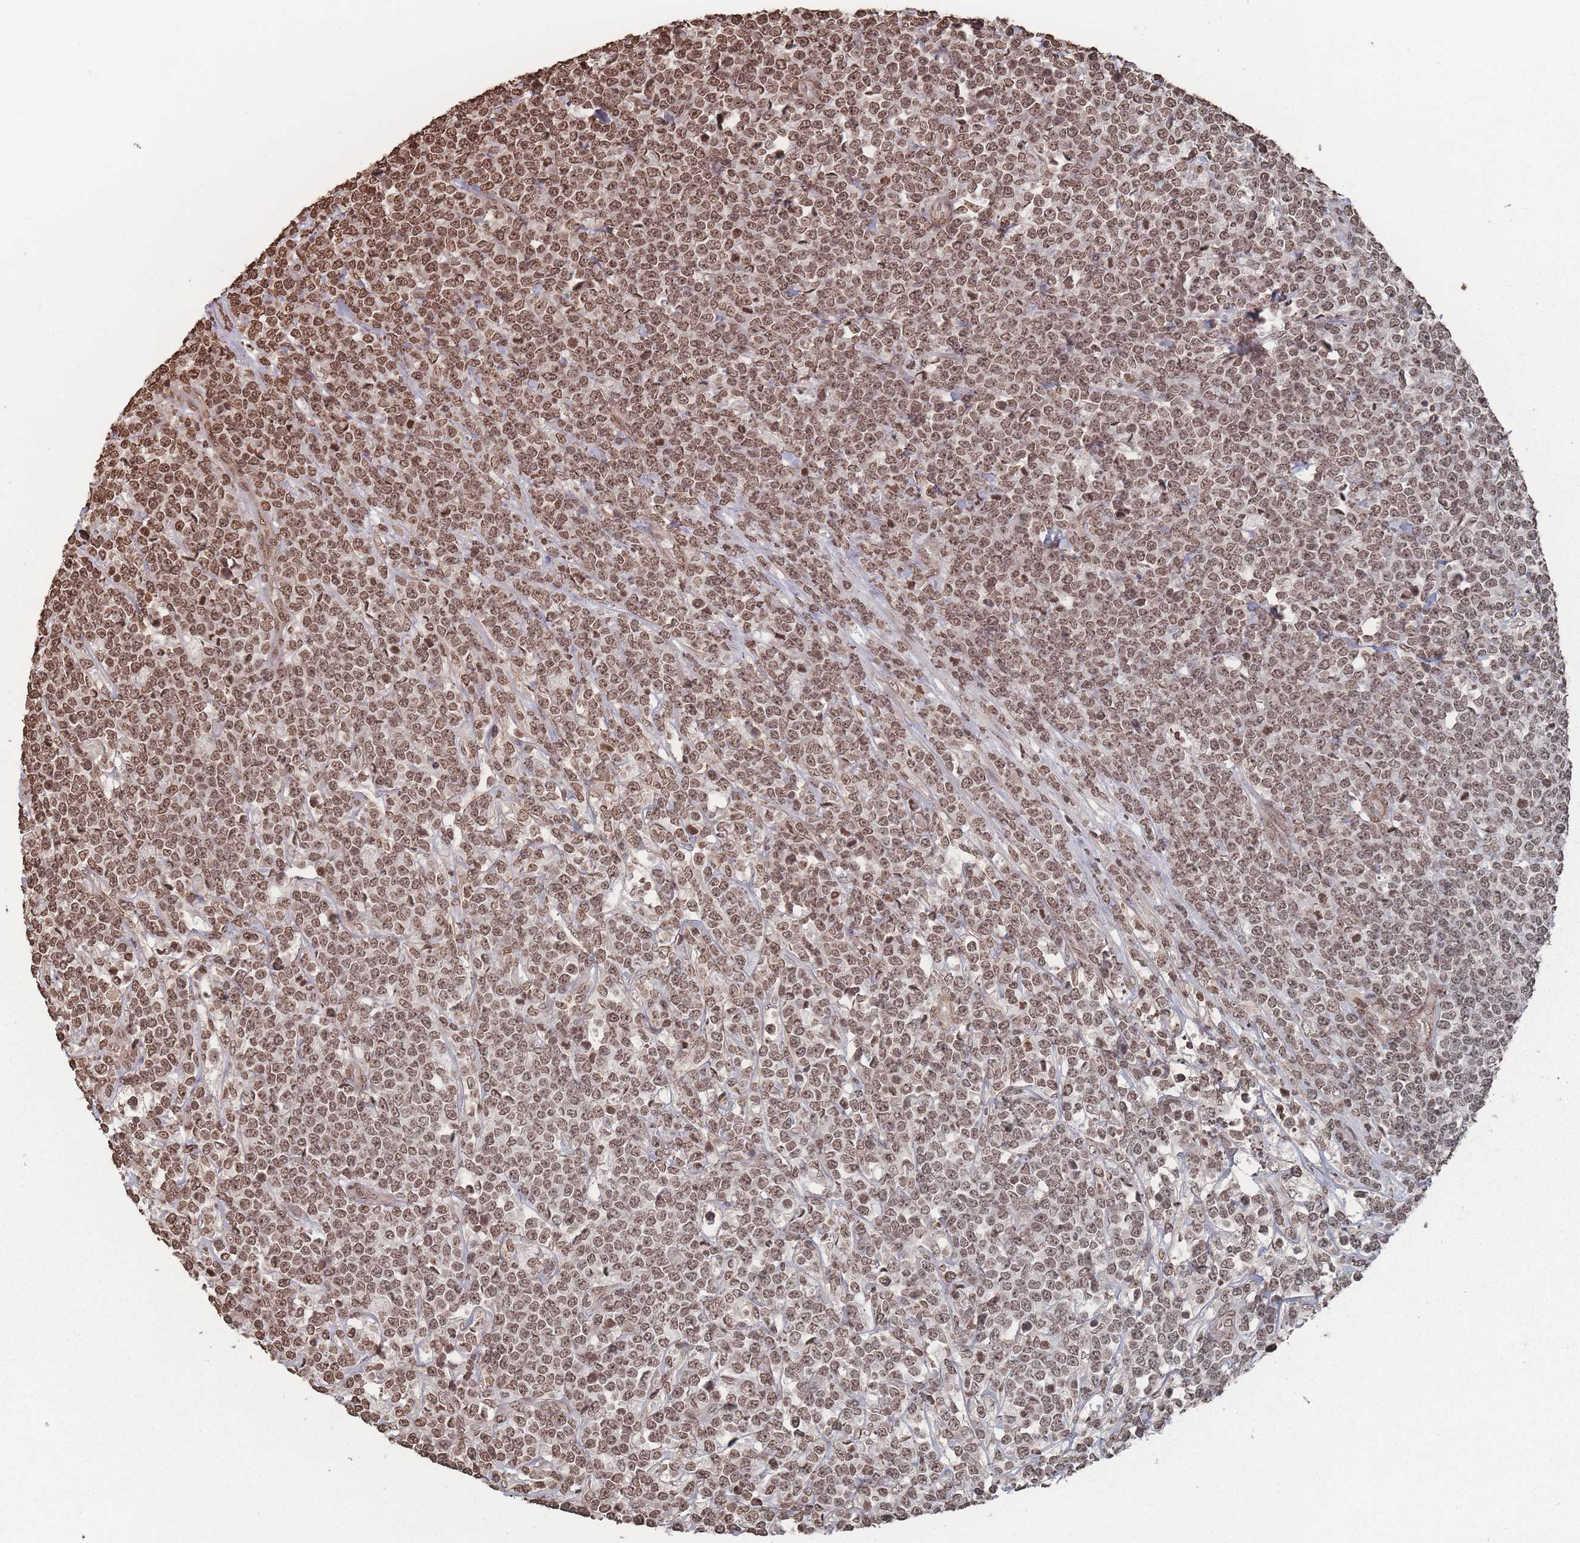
{"staining": {"intensity": "moderate", "quantity": ">75%", "location": "nuclear"}, "tissue": "lymphoma", "cell_type": "Tumor cells", "image_type": "cancer", "snomed": [{"axis": "morphology", "description": "Malignant lymphoma, non-Hodgkin's type, High grade"}, {"axis": "topography", "description": "Small intestine"}], "caption": "An image of human malignant lymphoma, non-Hodgkin's type (high-grade) stained for a protein displays moderate nuclear brown staining in tumor cells.", "gene": "PLEKHG5", "patient": {"sex": "male", "age": 8}}